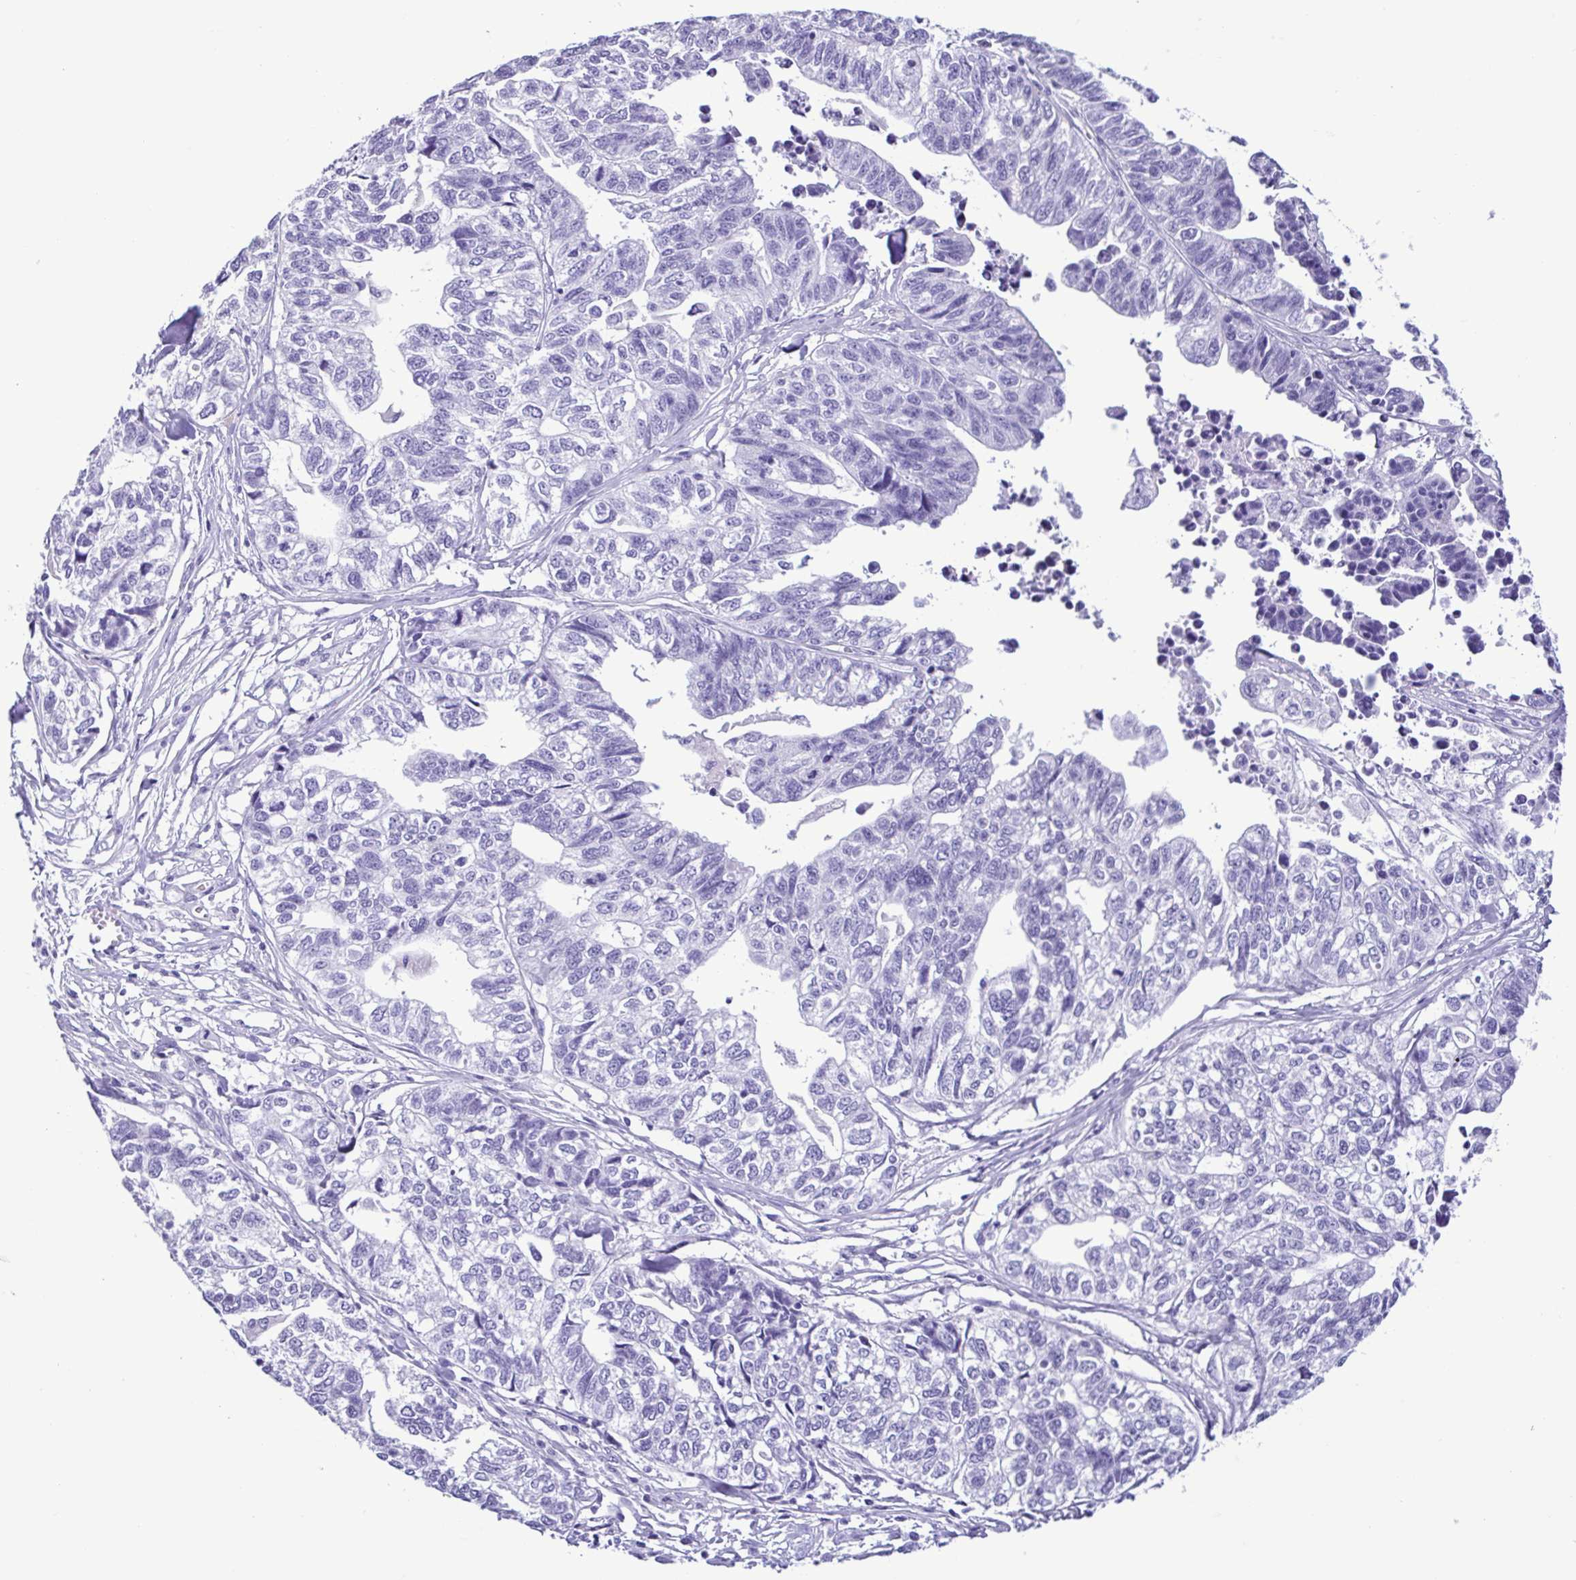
{"staining": {"intensity": "negative", "quantity": "none", "location": "none"}, "tissue": "stomach cancer", "cell_type": "Tumor cells", "image_type": "cancer", "snomed": [{"axis": "morphology", "description": "Adenocarcinoma, NOS"}, {"axis": "topography", "description": "Stomach, upper"}], "caption": "There is no significant positivity in tumor cells of stomach cancer (adenocarcinoma).", "gene": "SPATA16", "patient": {"sex": "female", "age": 67}}